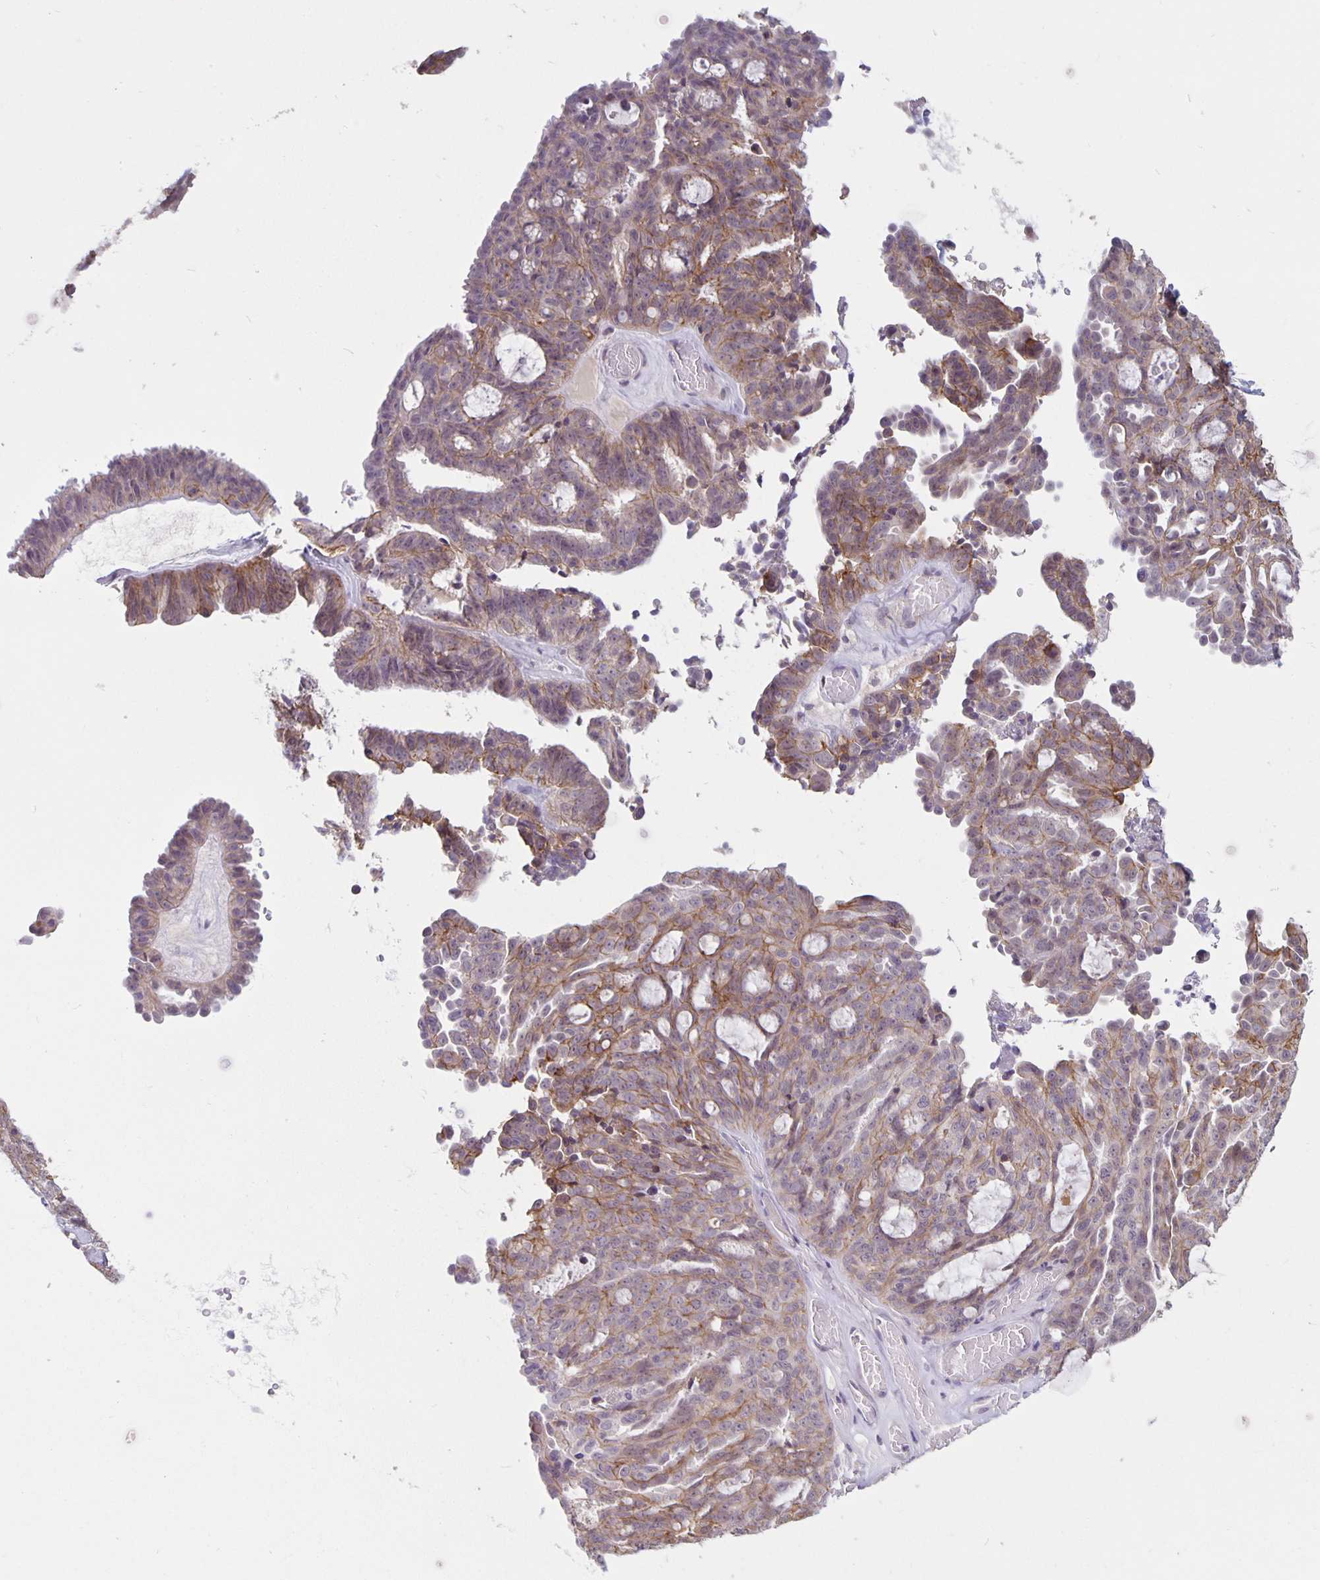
{"staining": {"intensity": "weak", "quantity": "<25%", "location": "cytoplasmic/membranous"}, "tissue": "ovarian cancer", "cell_type": "Tumor cells", "image_type": "cancer", "snomed": [{"axis": "morphology", "description": "Cystadenocarcinoma, serous, NOS"}, {"axis": "topography", "description": "Ovary"}], "caption": "DAB immunohistochemical staining of human ovarian cancer (serous cystadenocarcinoma) displays no significant staining in tumor cells.", "gene": "ARVCF", "patient": {"sex": "female", "age": 71}}